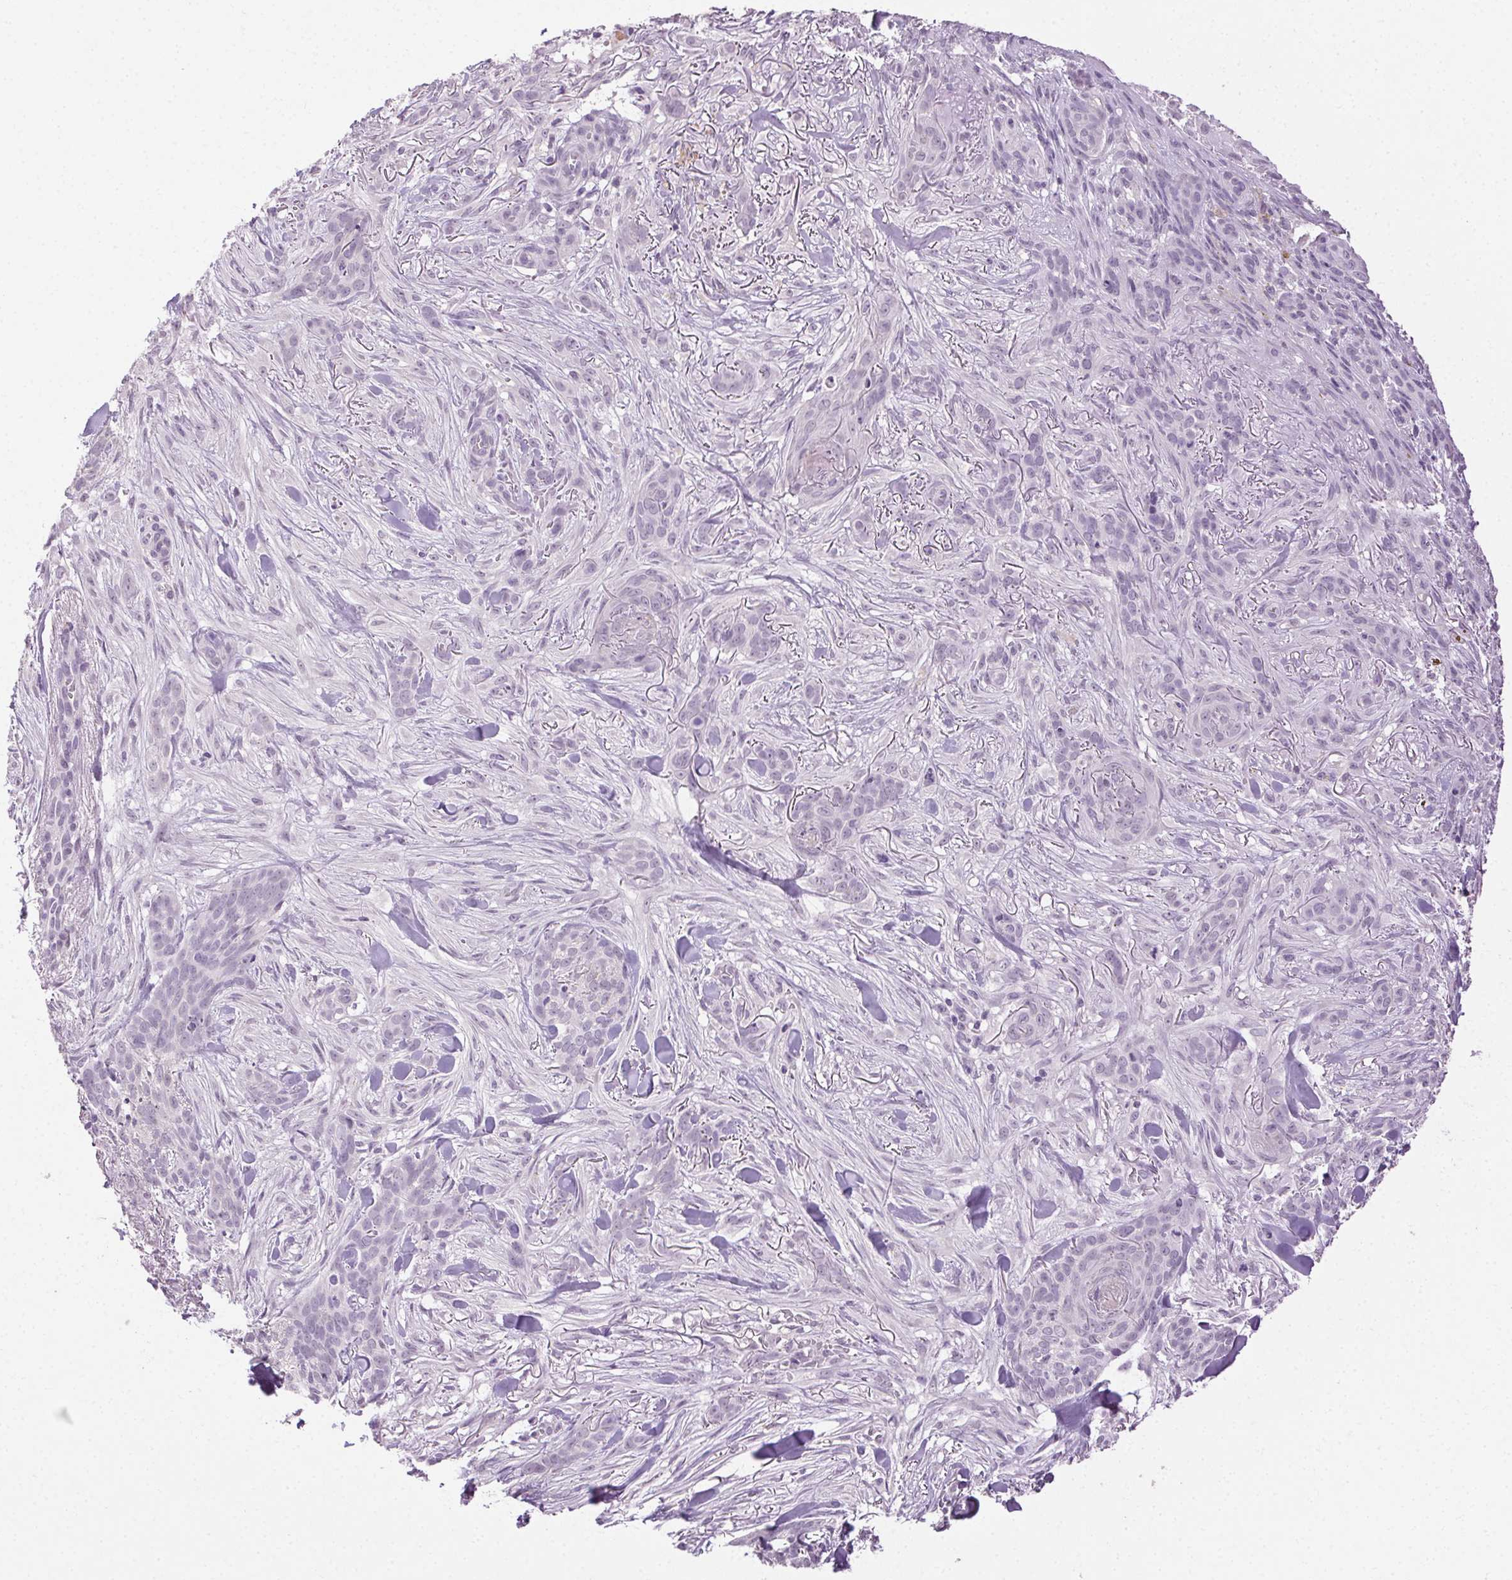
{"staining": {"intensity": "negative", "quantity": "none", "location": "none"}, "tissue": "skin cancer", "cell_type": "Tumor cells", "image_type": "cancer", "snomed": [{"axis": "morphology", "description": "Basal cell carcinoma"}, {"axis": "topography", "description": "Skin"}], "caption": "DAB (3,3'-diaminobenzidine) immunohistochemical staining of skin cancer (basal cell carcinoma) shows no significant staining in tumor cells.", "gene": "CLDN10", "patient": {"sex": "female", "age": 61}}